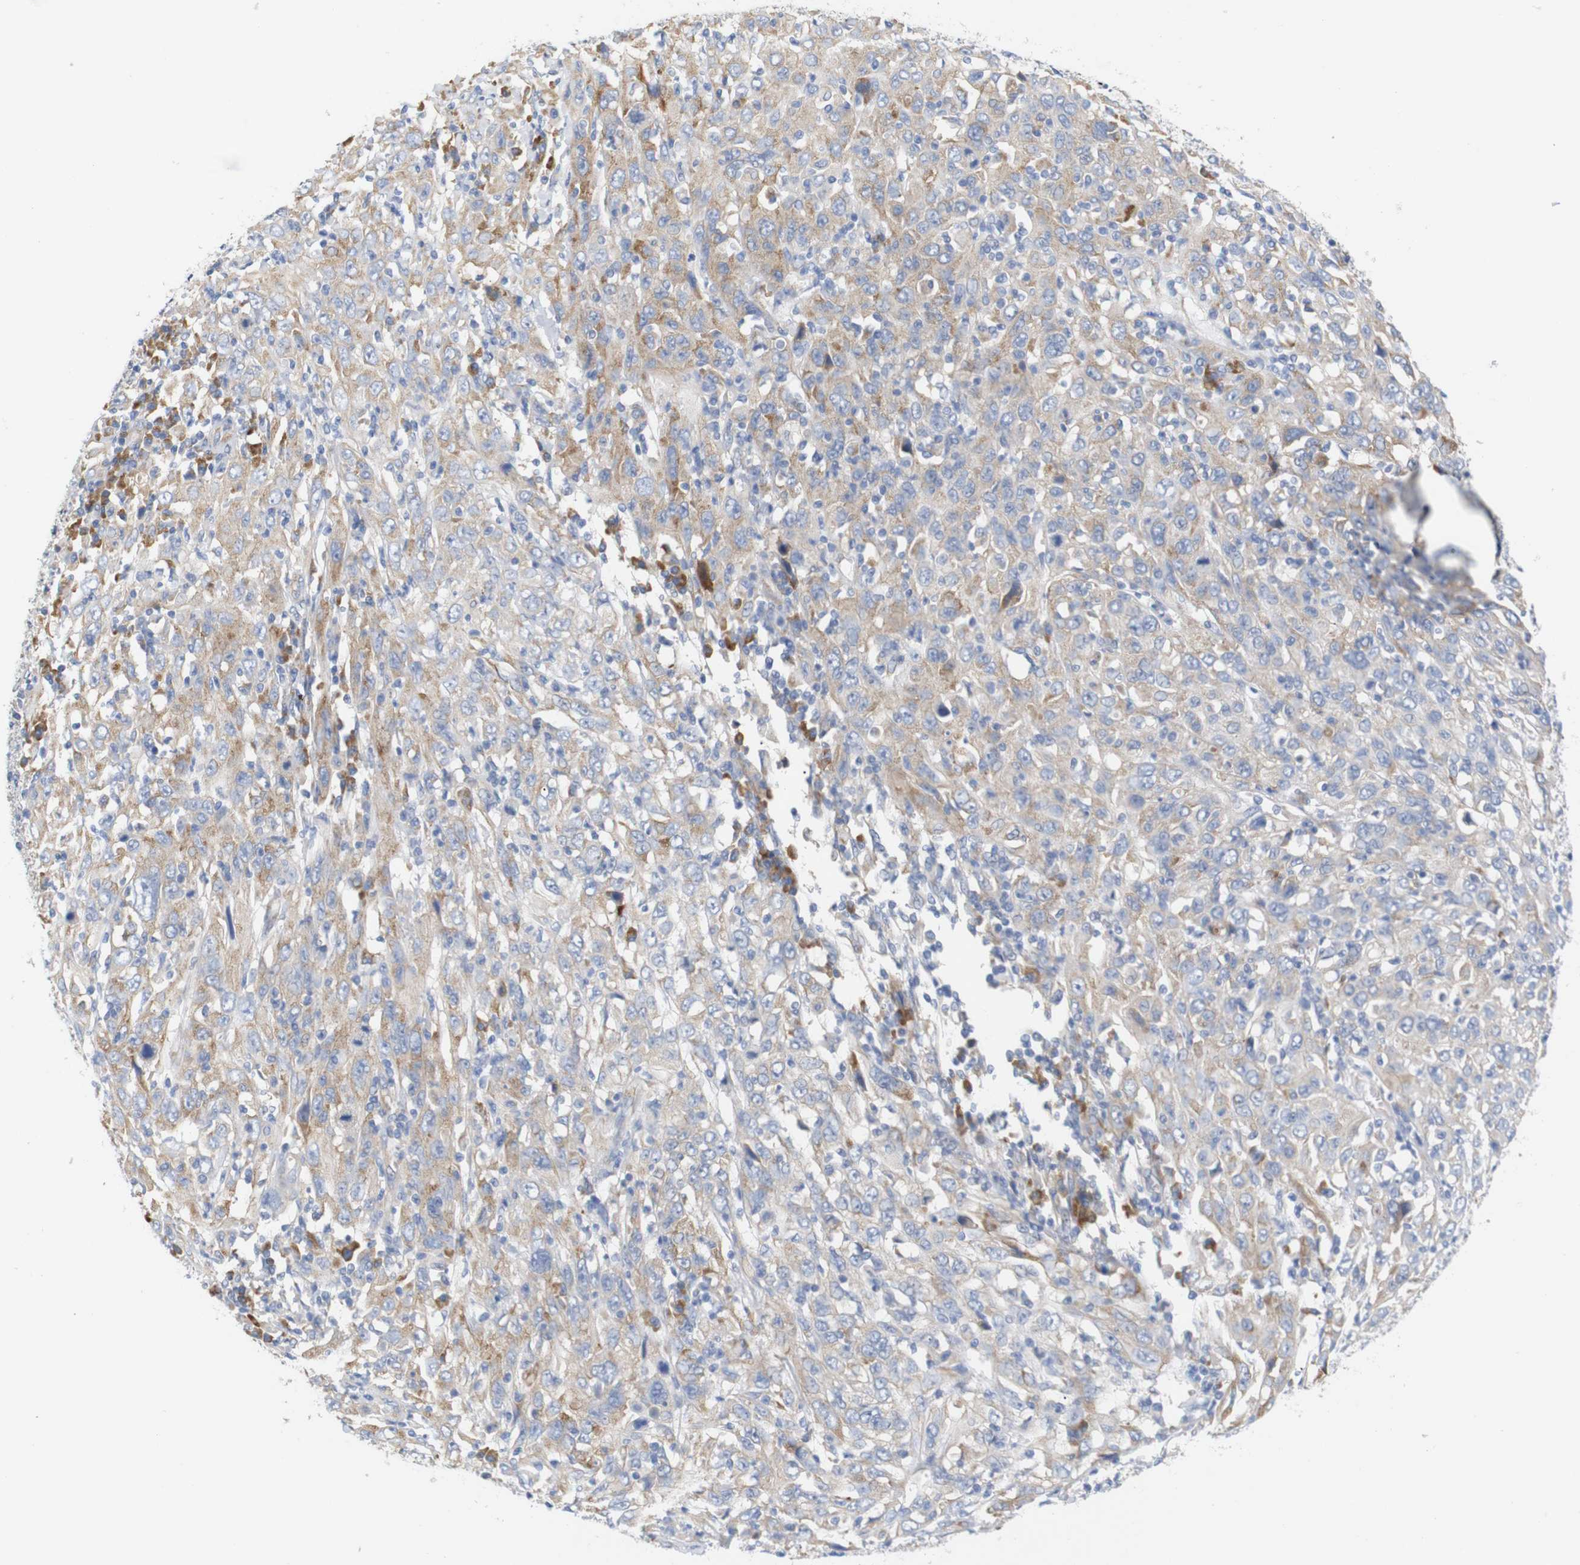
{"staining": {"intensity": "moderate", "quantity": ">75%", "location": "cytoplasmic/membranous"}, "tissue": "cervical cancer", "cell_type": "Tumor cells", "image_type": "cancer", "snomed": [{"axis": "morphology", "description": "Squamous cell carcinoma, NOS"}, {"axis": "topography", "description": "Cervix"}], "caption": "A high-resolution micrograph shows IHC staining of cervical cancer, which exhibits moderate cytoplasmic/membranous positivity in about >75% of tumor cells.", "gene": "TRIM5", "patient": {"sex": "female", "age": 46}}